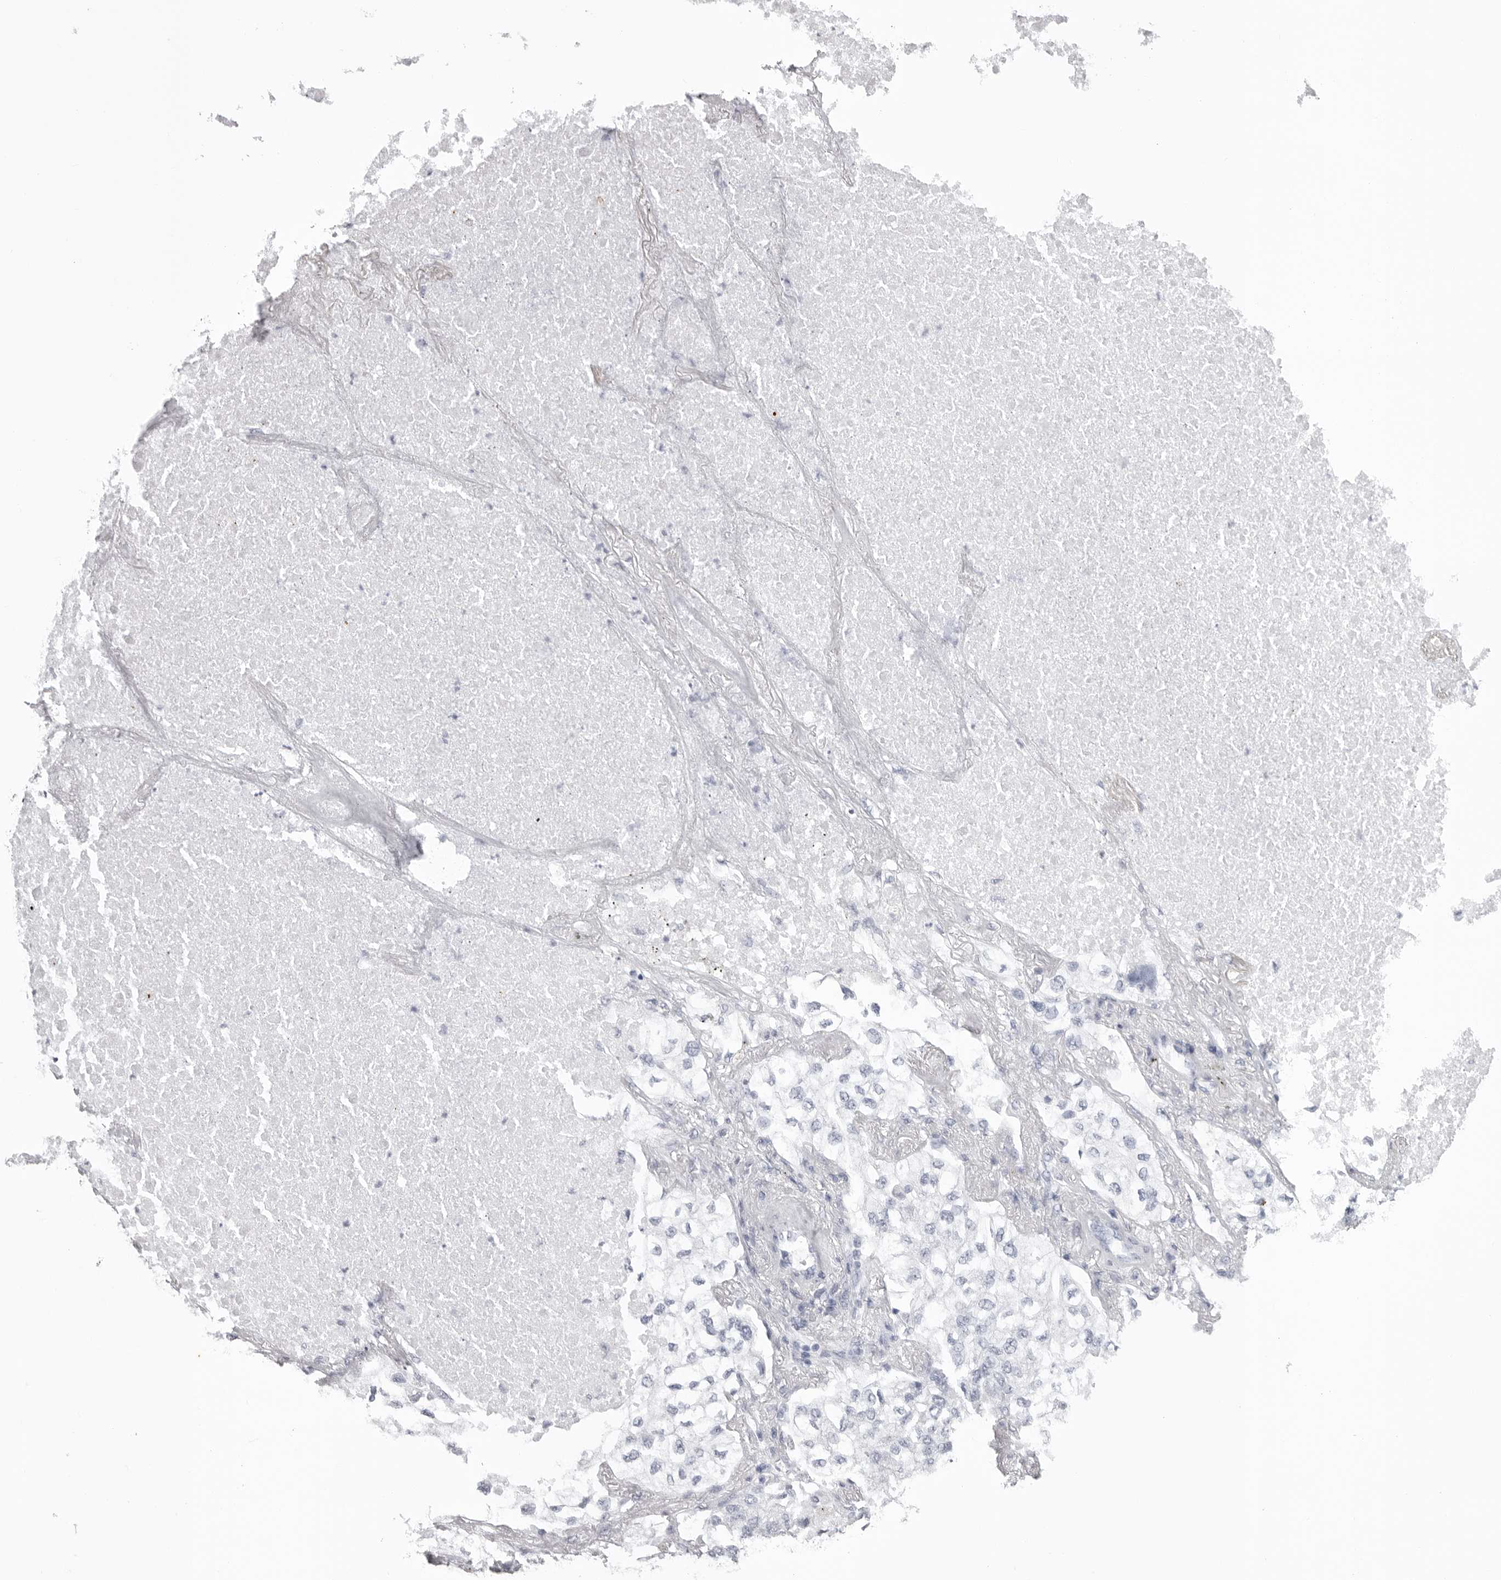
{"staining": {"intensity": "negative", "quantity": "none", "location": "none"}, "tissue": "lung cancer", "cell_type": "Tumor cells", "image_type": "cancer", "snomed": [{"axis": "morphology", "description": "Adenocarcinoma, NOS"}, {"axis": "topography", "description": "Lung"}], "caption": "Immunohistochemistry image of adenocarcinoma (lung) stained for a protein (brown), which reveals no positivity in tumor cells.", "gene": "KLK9", "patient": {"sex": "male", "age": 63}}